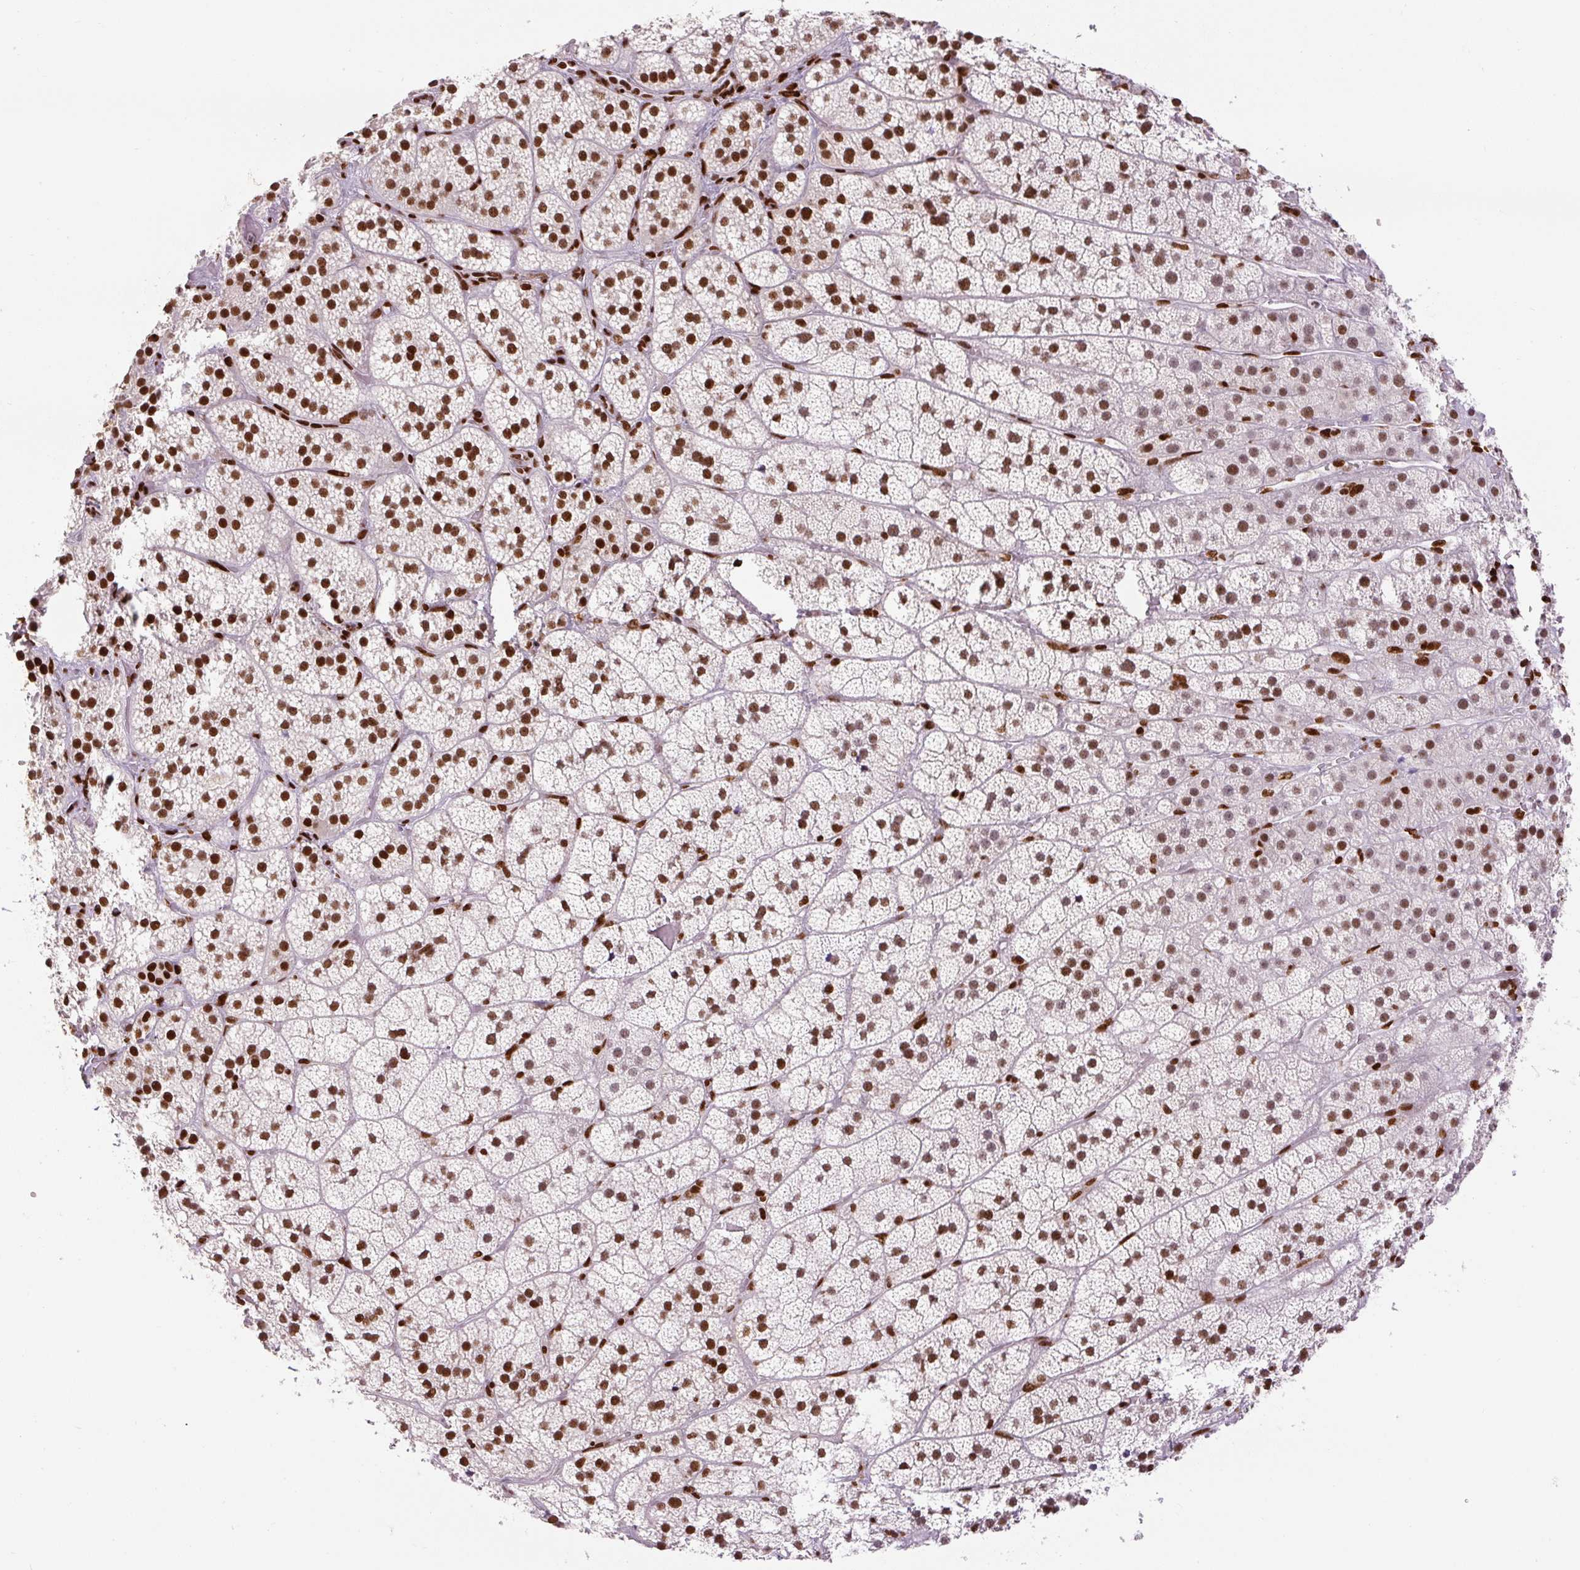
{"staining": {"intensity": "strong", "quantity": ">75%", "location": "nuclear"}, "tissue": "adrenal gland", "cell_type": "Glandular cells", "image_type": "normal", "snomed": [{"axis": "morphology", "description": "Normal tissue, NOS"}, {"axis": "topography", "description": "Adrenal gland"}], "caption": "Adrenal gland stained with DAB (3,3'-diaminobenzidine) immunohistochemistry demonstrates high levels of strong nuclear expression in about >75% of glandular cells. The staining was performed using DAB to visualize the protein expression in brown, while the nuclei were stained in blue with hematoxylin (Magnification: 20x).", "gene": "FUS", "patient": {"sex": "male", "age": 57}}